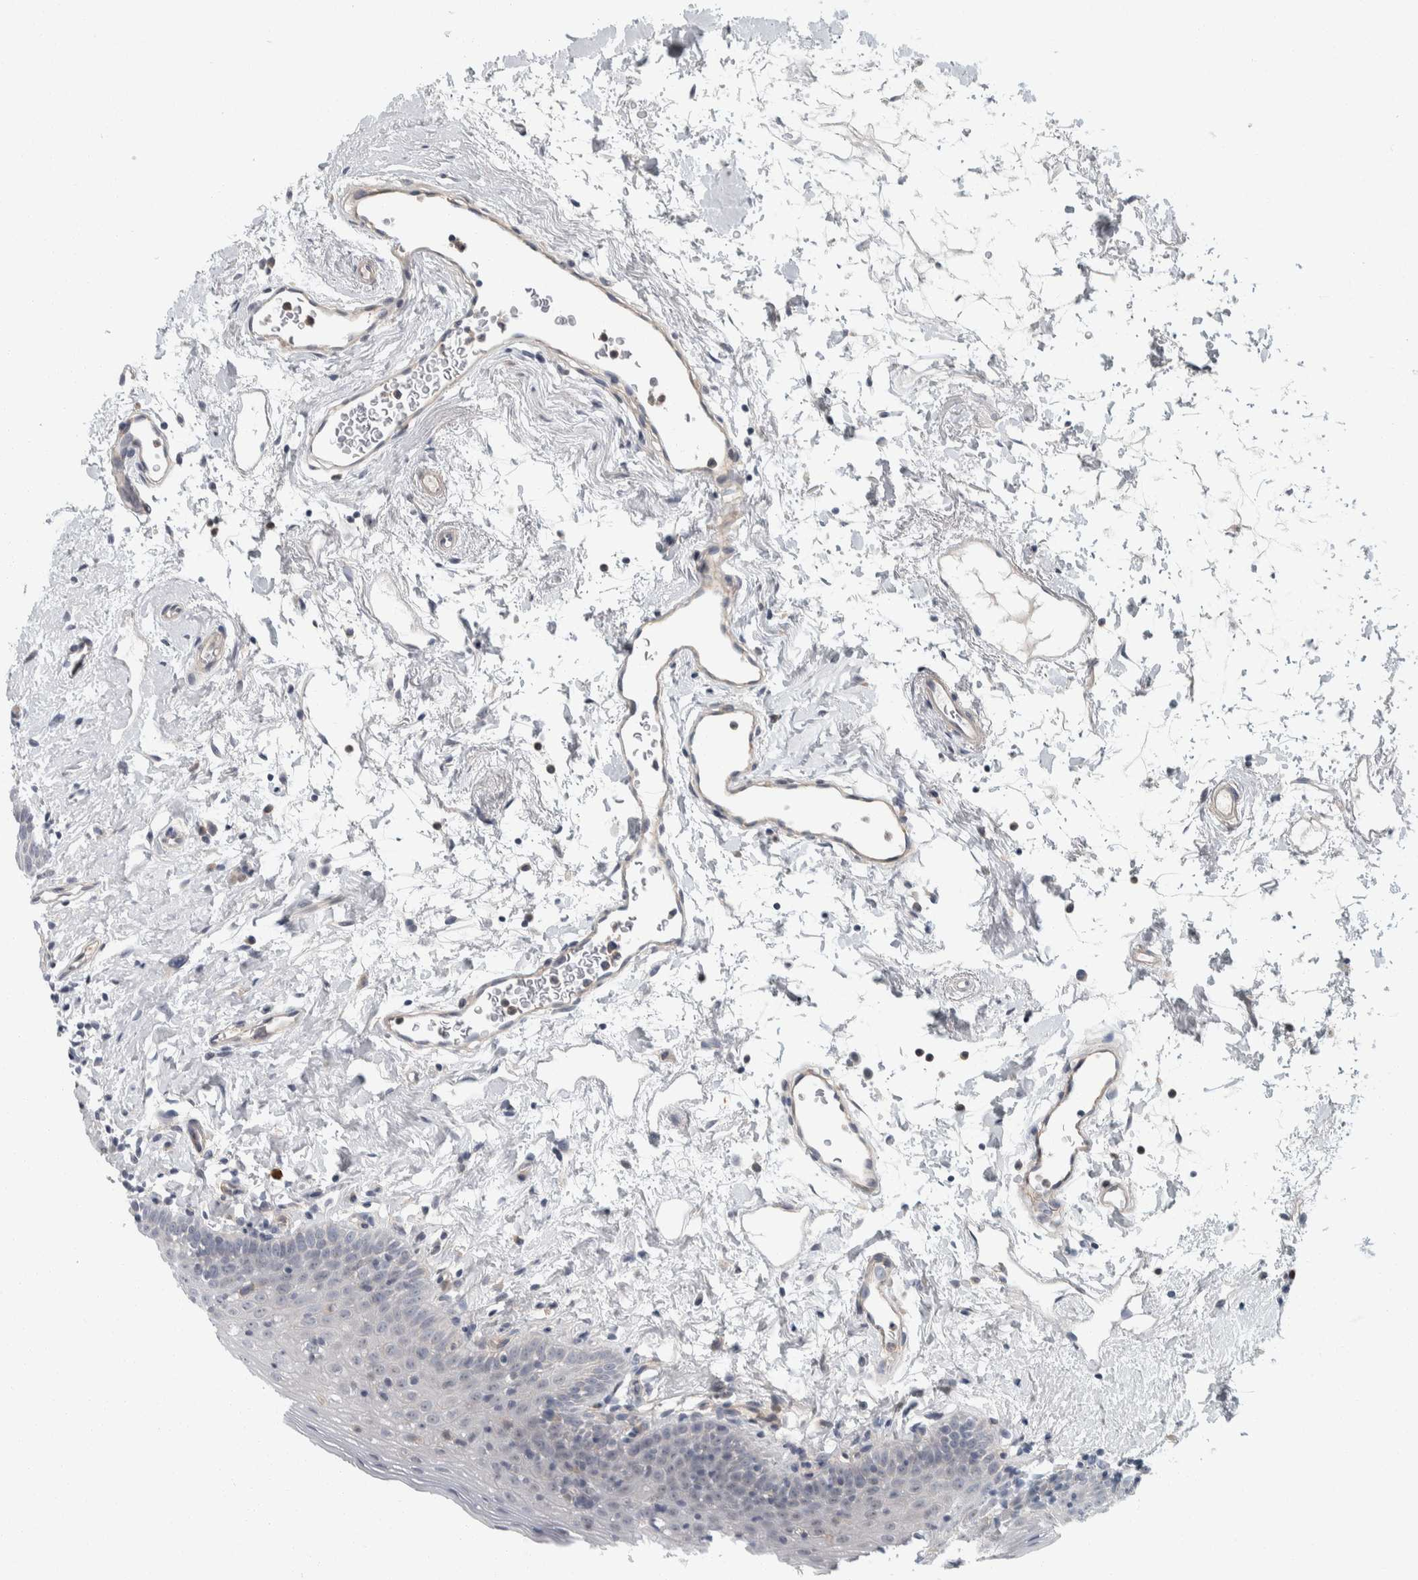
{"staining": {"intensity": "negative", "quantity": "none", "location": "none"}, "tissue": "oral mucosa", "cell_type": "Squamous epithelial cells", "image_type": "normal", "snomed": [{"axis": "morphology", "description": "Normal tissue, NOS"}, {"axis": "topography", "description": "Oral tissue"}], "caption": "Image shows no significant protein expression in squamous epithelial cells of unremarkable oral mucosa. The staining is performed using DAB (3,3'-diaminobenzidine) brown chromogen with nuclei counter-stained in using hematoxylin.", "gene": "KCNJ3", "patient": {"sex": "male", "age": 66}}